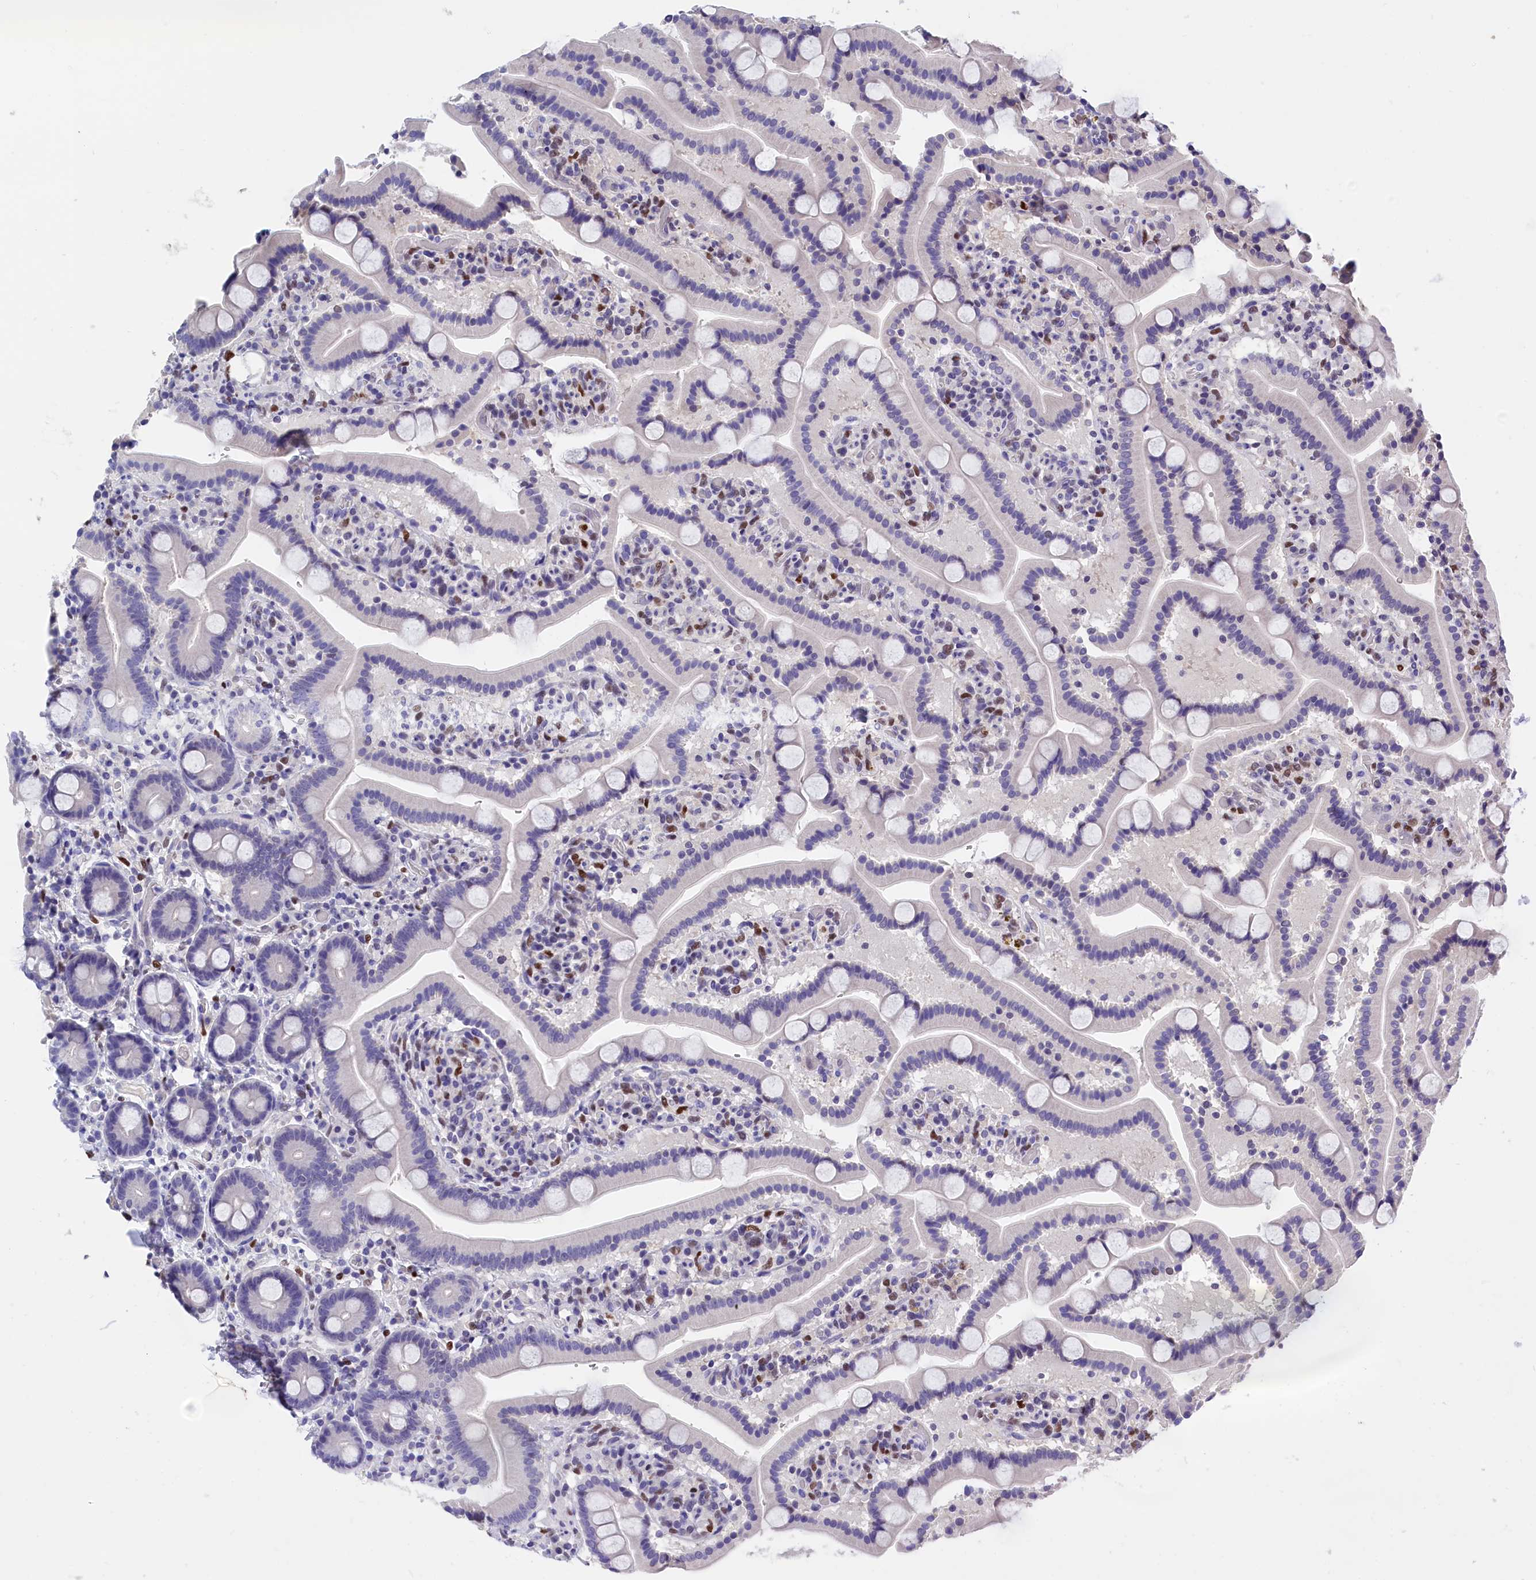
{"staining": {"intensity": "negative", "quantity": "none", "location": "none"}, "tissue": "duodenum", "cell_type": "Glandular cells", "image_type": "normal", "snomed": [{"axis": "morphology", "description": "Normal tissue, NOS"}, {"axis": "topography", "description": "Duodenum"}], "caption": "IHC histopathology image of benign duodenum: human duodenum stained with DAB shows no significant protein positivity in glandular cells.", "gene": "BTBD9", "patient": {"sex": "male", "age": 55}}